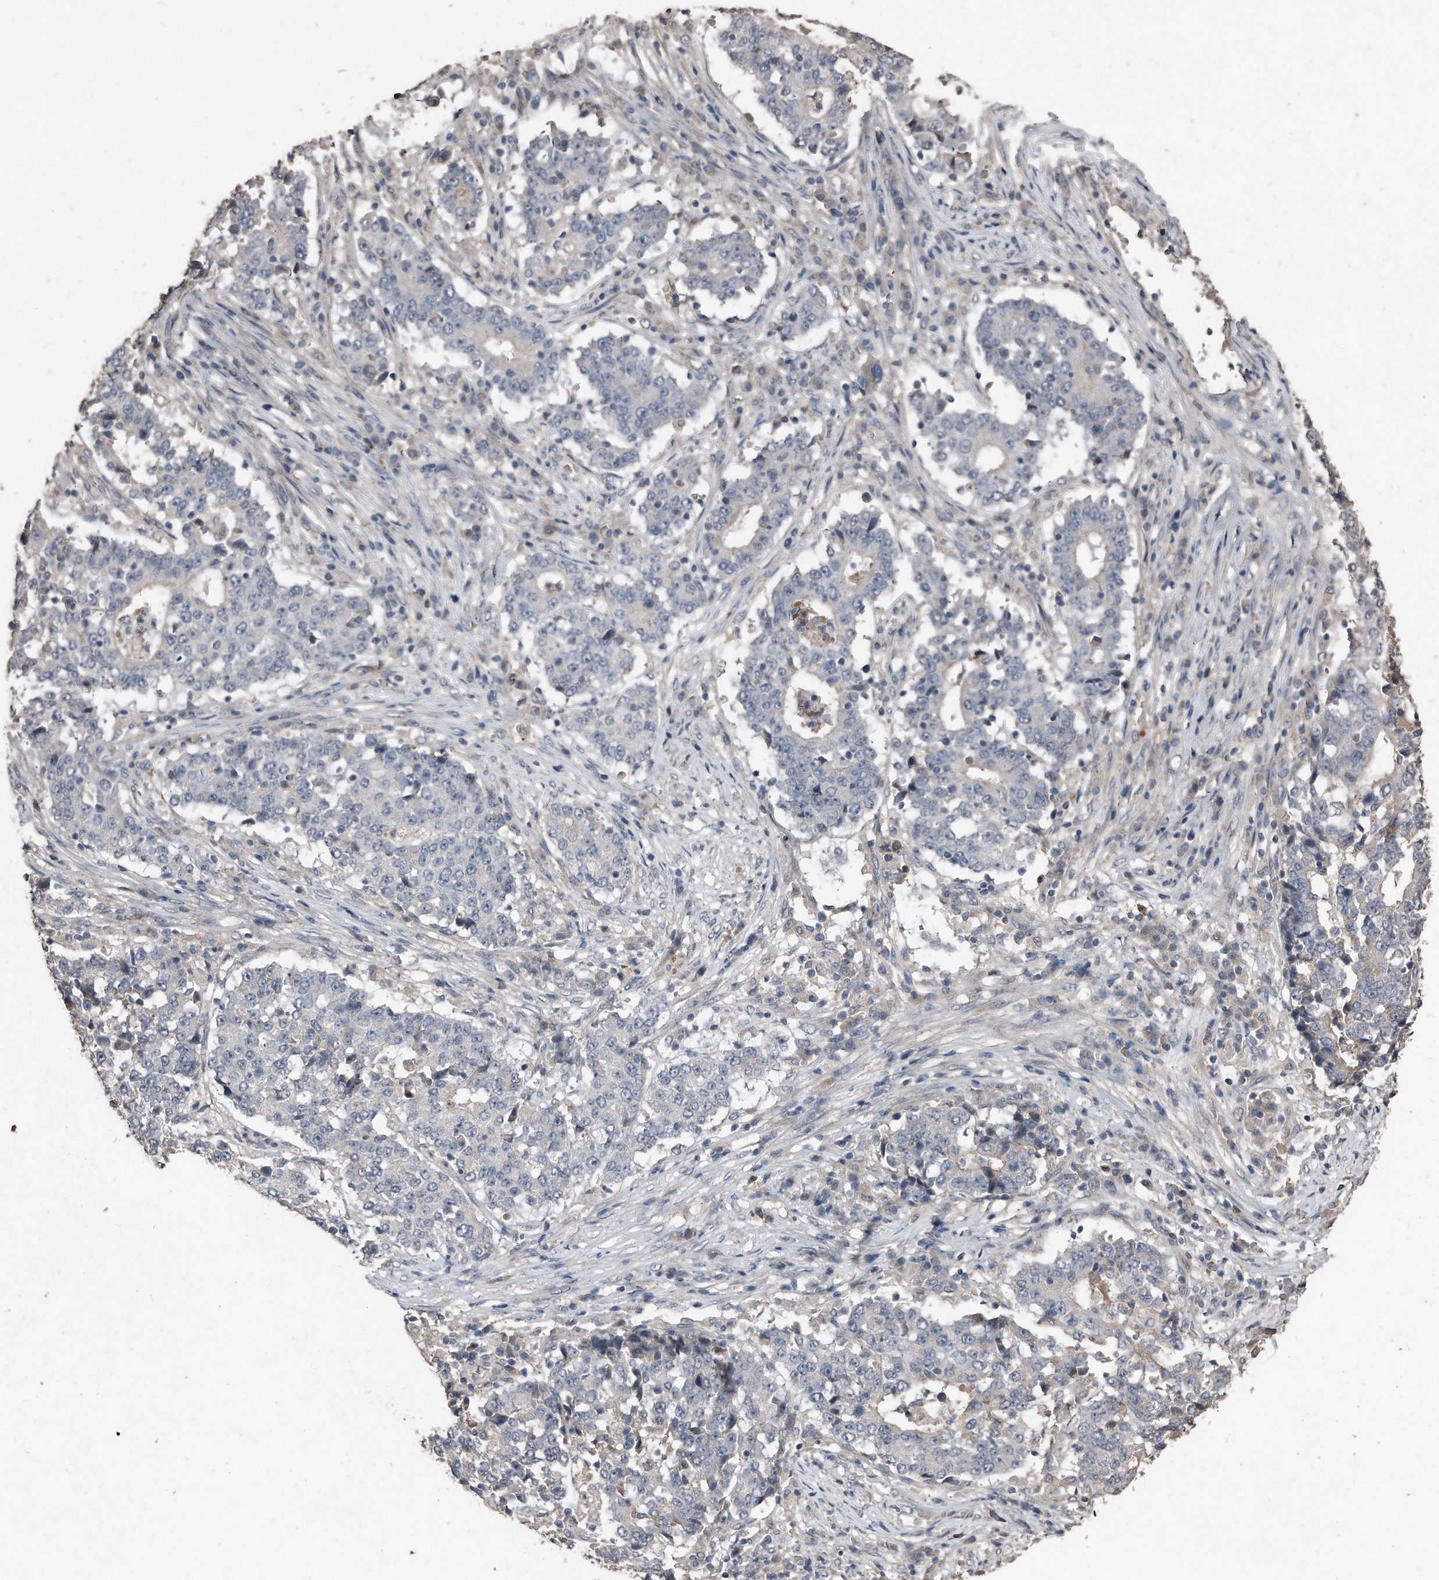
{"staining": {"intensity": "negative", "quantity": "none", "location": "none"}, "tissue": "stomach cancer", "cell_type": "Tumor cells", "image_type": "cancer", "snomed": [{"axis": "morphology", "description": "Adenocarcinoma, NOS"}, {"axis": "topography", "description": "Stomach"}], "caption": "An image of stomach cancer stained for a protein reveals no brown staining in tumor cells.", "gene": "ANKRD10", "patient": {"sex": "male", "age": 59}}